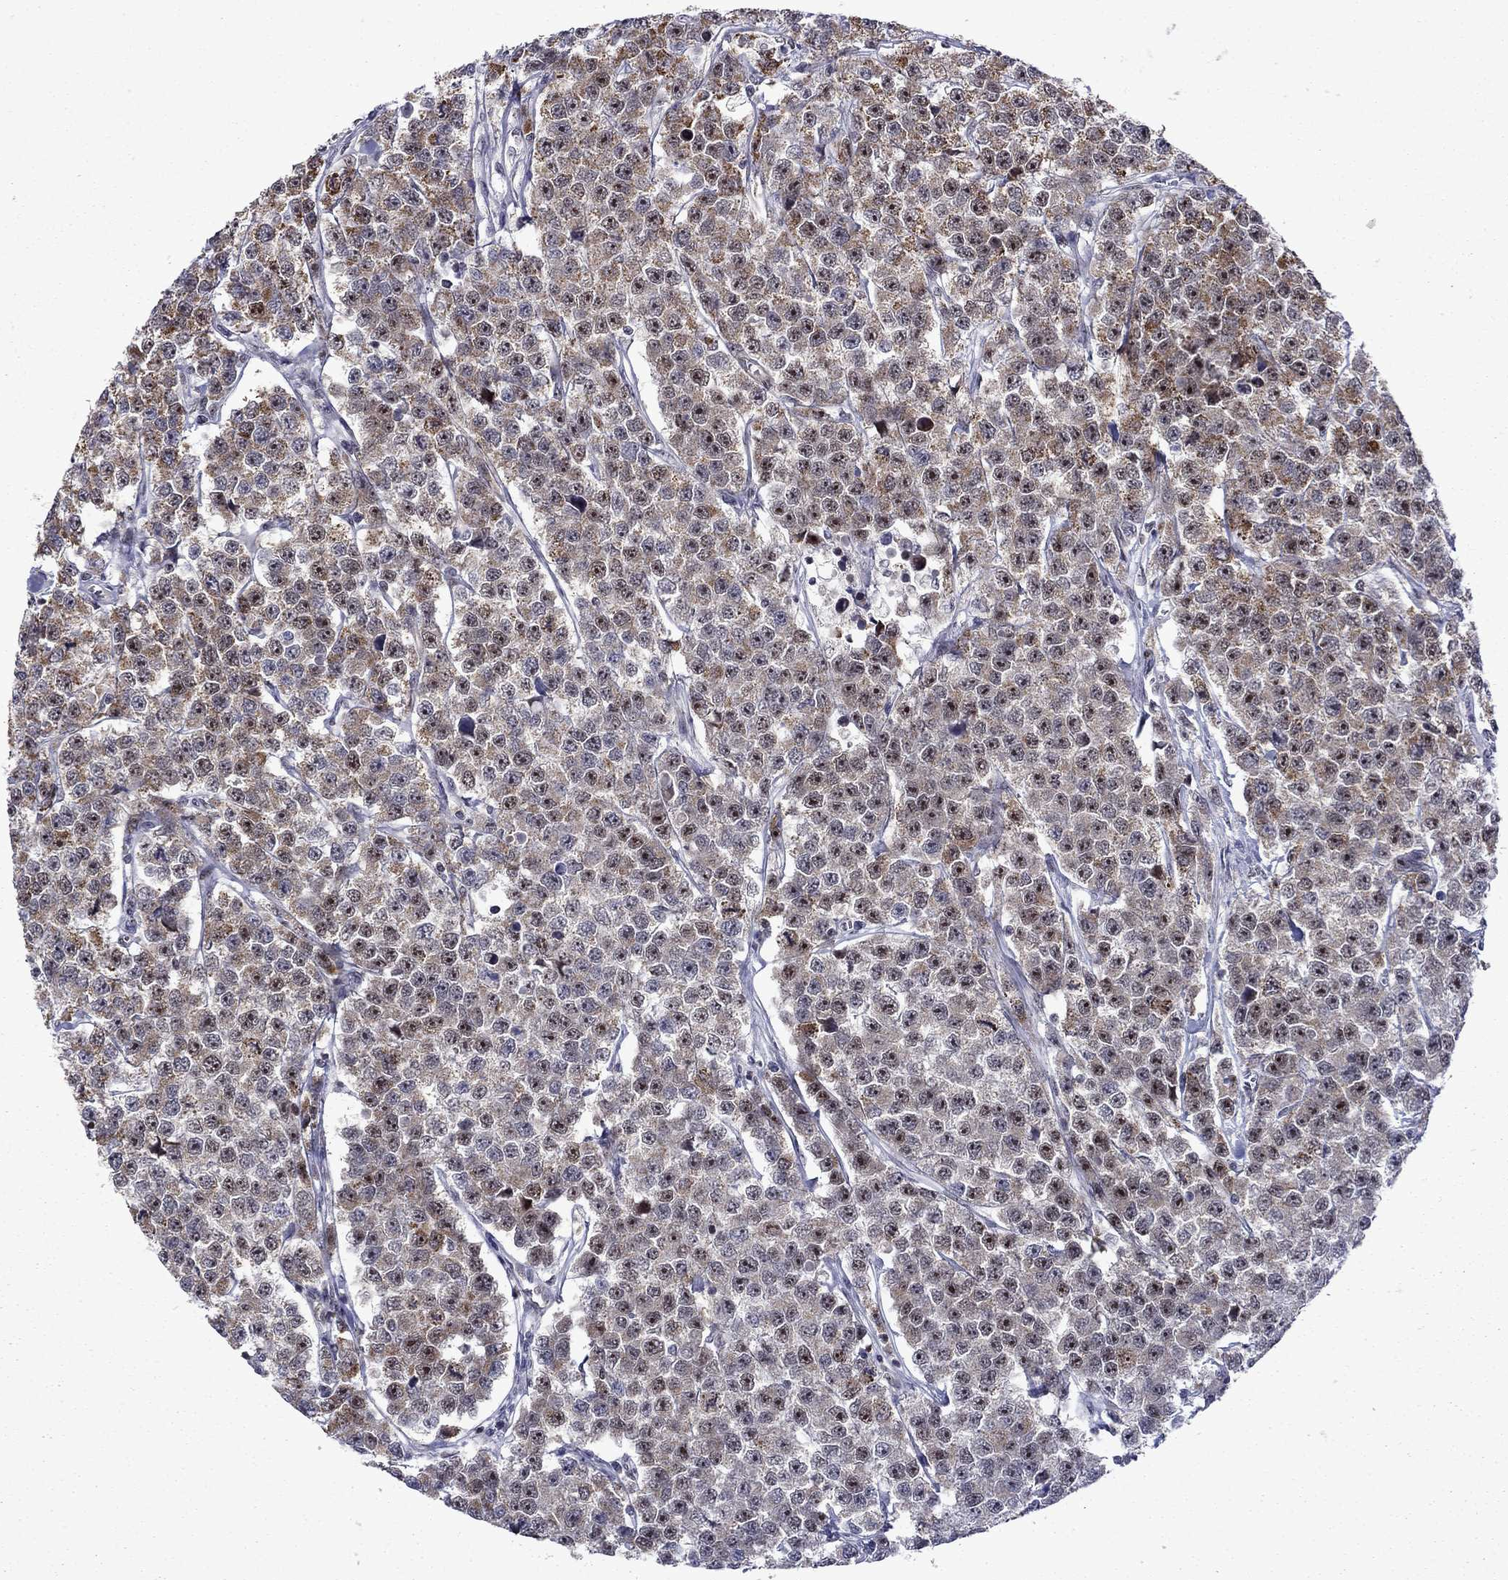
{"staining": {"intensity": "moderate", "quantity": ">75%", "location": "cytoplasmic/membranous"}, "tissue": "testis cancer", "cell_type": "Tumor cells", "image_type": "cancer", "snomed": [{"axis": "morphology", "description": "Seminoma, NOS"}, {"axis": "topography", "description": "Testis"}], "caption": "DAB (3,3'-diaminobenzidine) immunohistochemical staining of human testis seminoma displays moderate cytoplasmic/membranous protein staining in about >75% of tumor cells. The staining is performed using DAB (3,3'-diaminobenzidine) brown chromogen to label protein expression. The nuclei are counter-stained blue using hematoxylin.", "gene": "SURF2", "patient": {"sex": "male", "age": 59}}